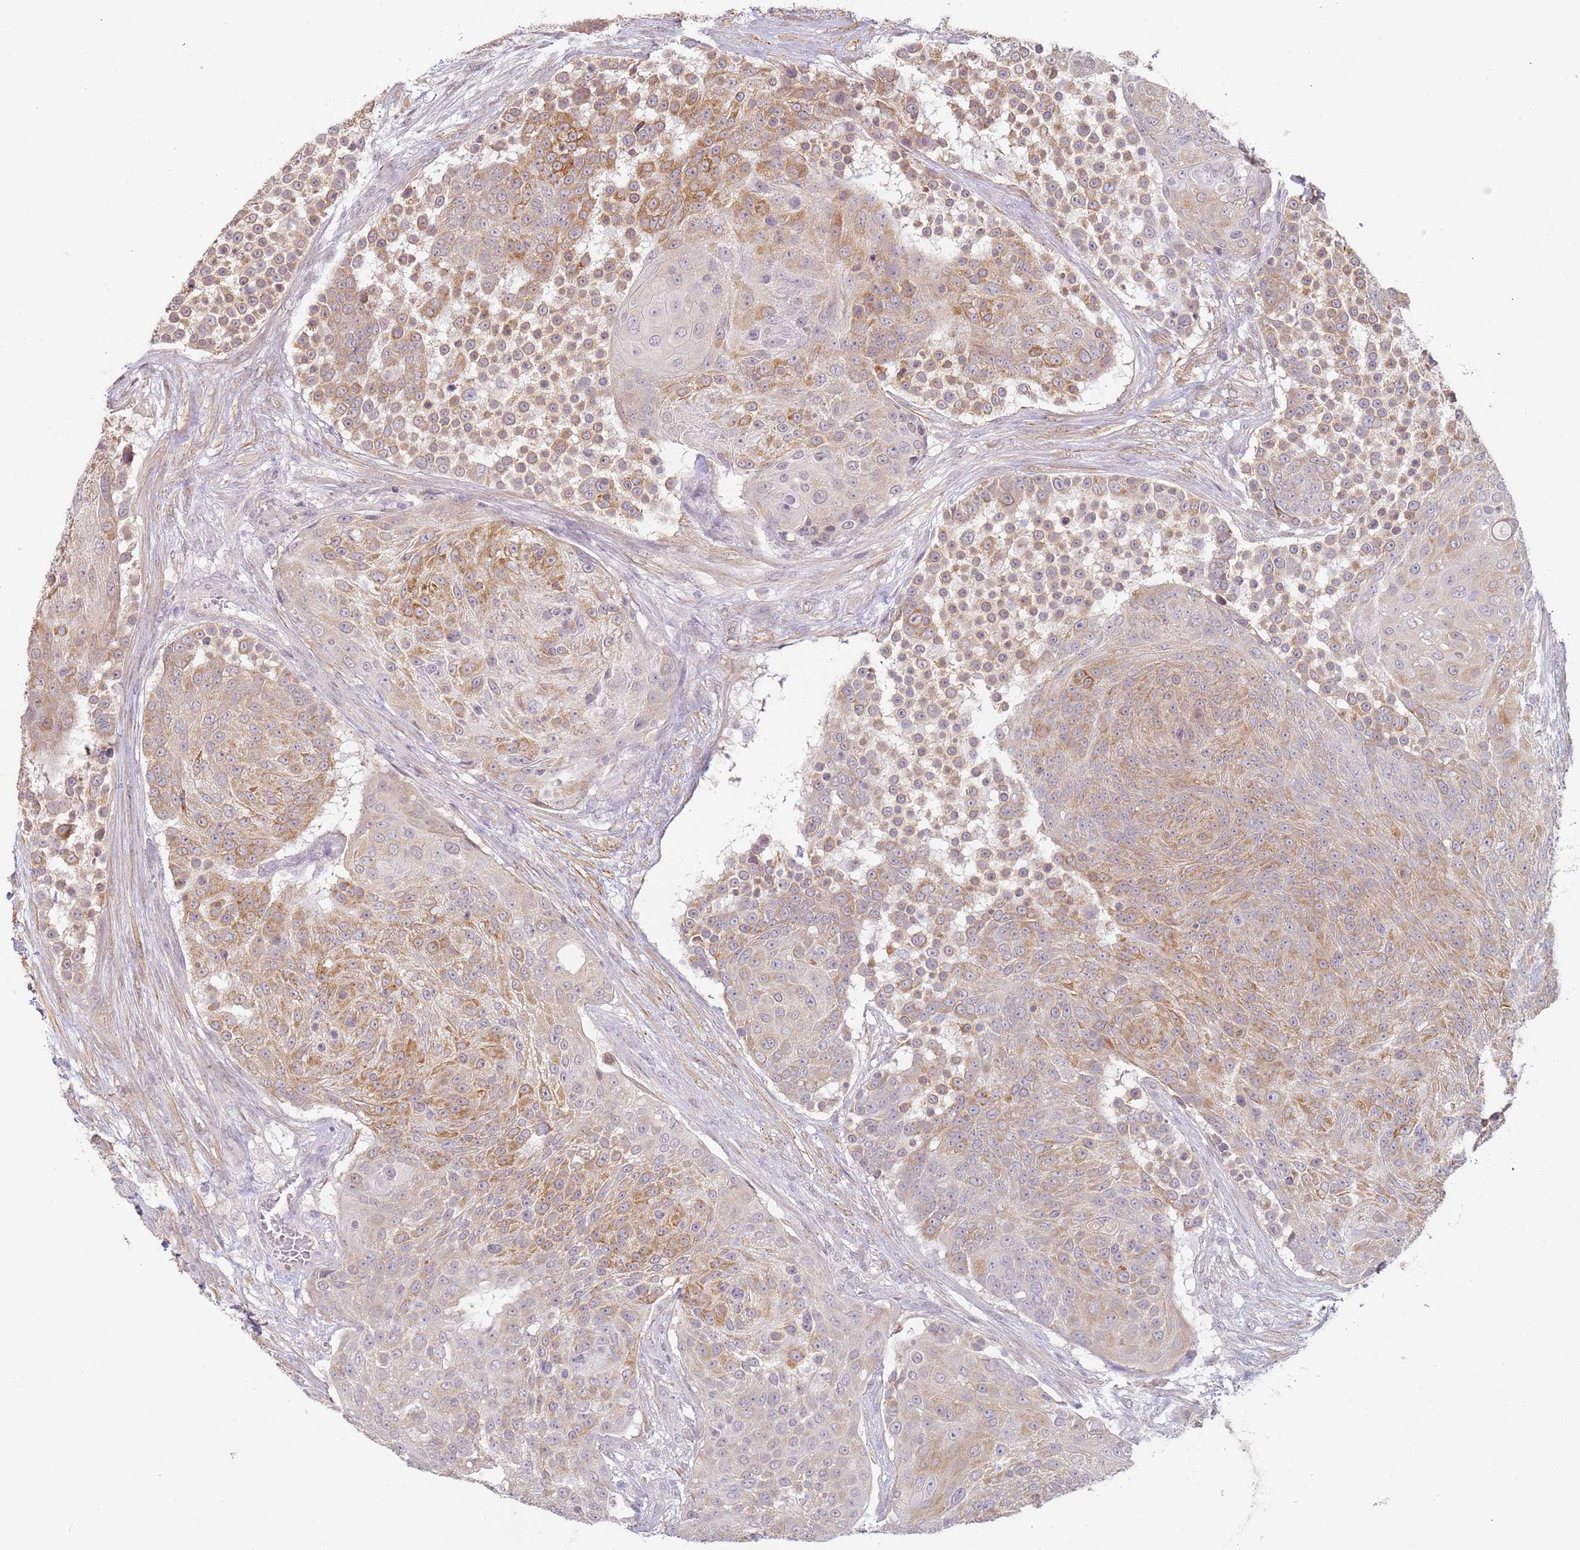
{"staining": {"intensity": "moderate", "quantity": "25%-75%", "location": "cytoplasmic/membranous"}, "tissue": "urothelial cancer", "cell_type": "Tumor cells", "image_type": "cancer", "snomed": [{"axis": "morphology", "description": "Urothelial carcinoma, High grade"}, {"axis": "topography", "description": "Urinary bladder"}], "caption": "Immunohistochemical staining of urothelial carcinoma (high-grade) shows medium levels of moderate cytoplasmic/membranous protein expression in about 25%-75% of tumor cells. (IHC, brightfield microscopy, high magnification).", "gene": "WDR93", "patient": {"sex": "female", "age": 63}}